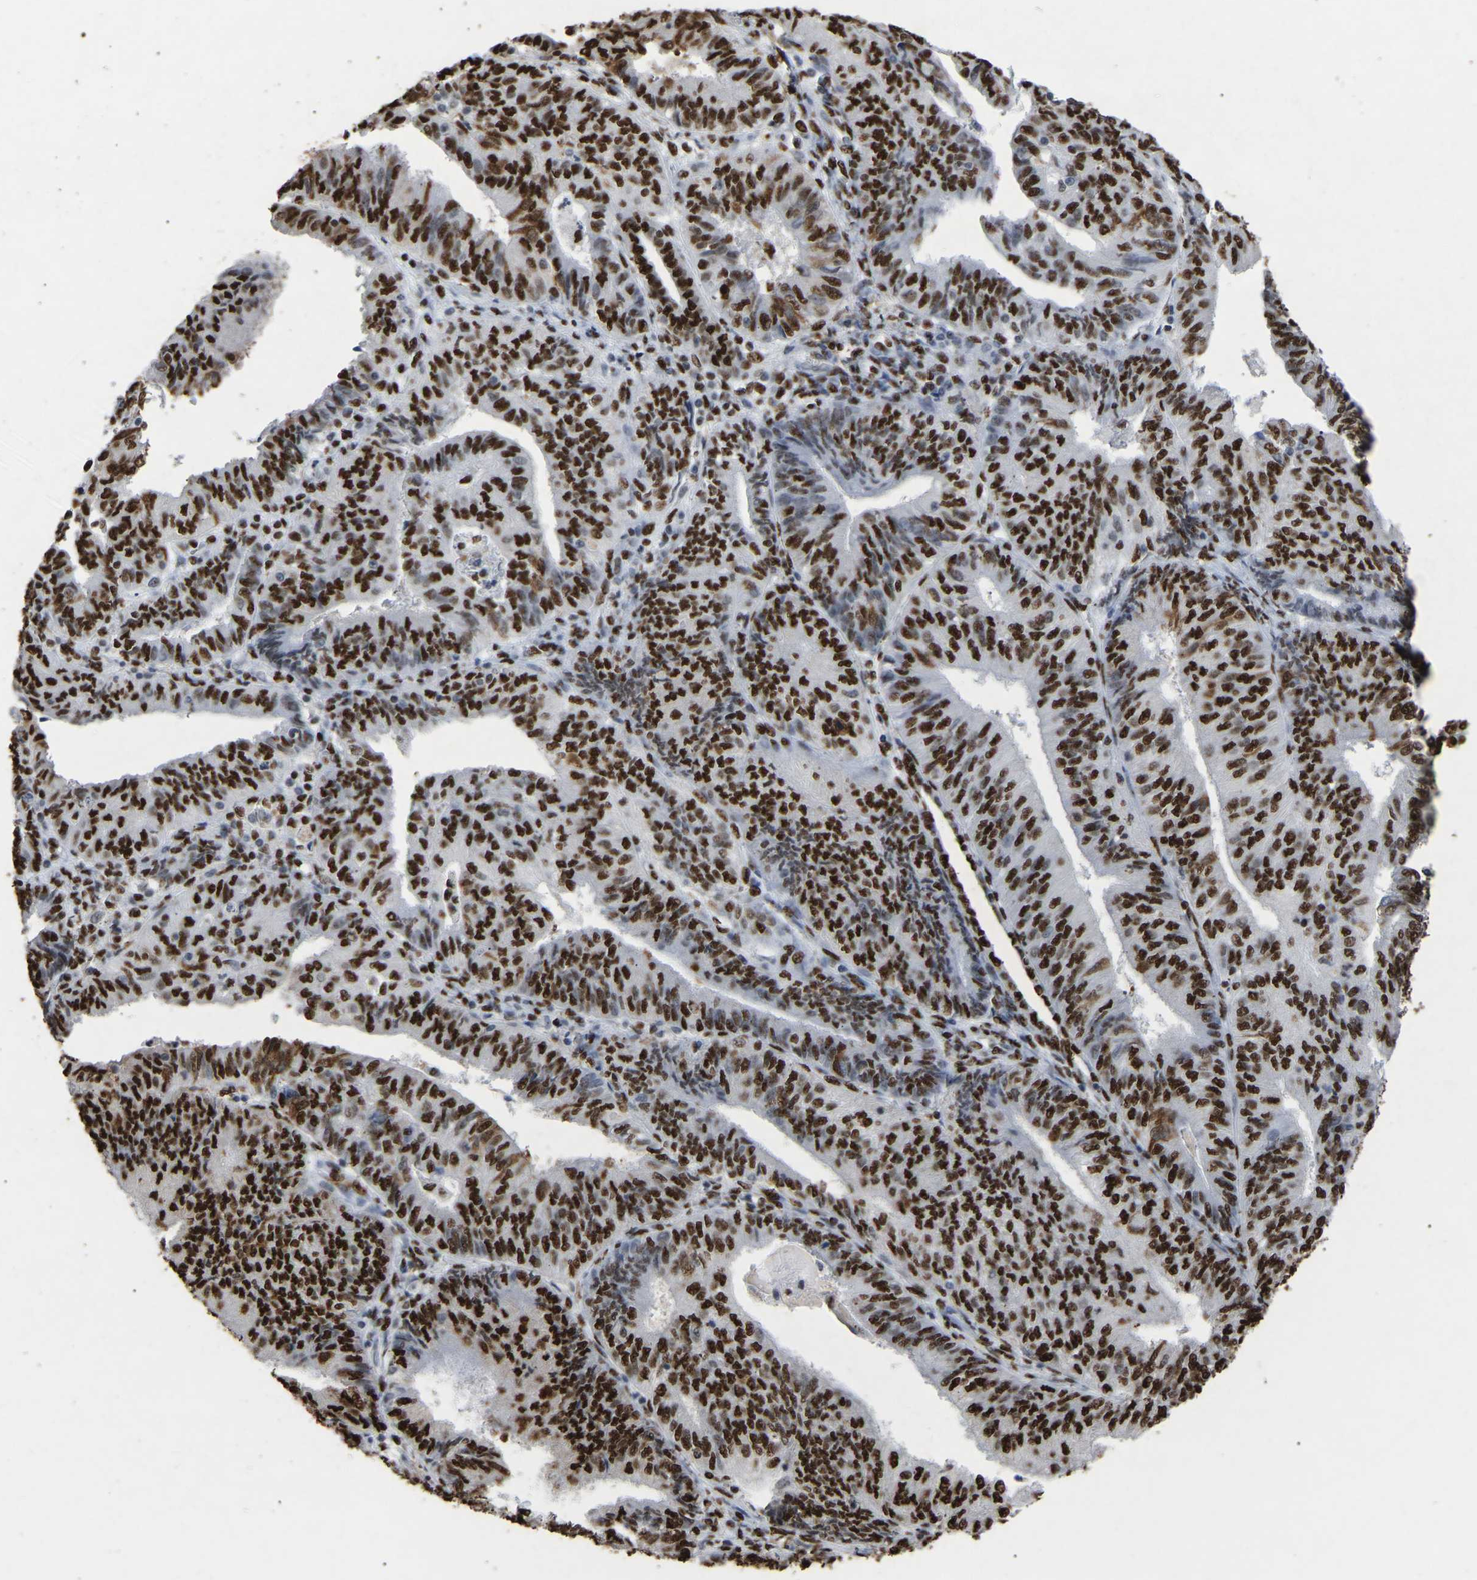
{"staining": {"intensity": "strong", "quantity": ">75%", "location": "nuclear"}, "tissue": "endometrial cancer", "cell_type": "Tumor cells", "image_type": "cancer", "snomed": [{"axis": "morphology", "description": "Adenocarcinoma, NOS"}, {"axis": "topography", "description": "Endometrium"}], "caption": "Endometrial cancer (adenocarcinoma) stained with a brown dye reveals strong nuclear positive positivity in about >75% of tumor cells.", "gene": "RBL2", "patient": {"sex": "female", "age": 58}}